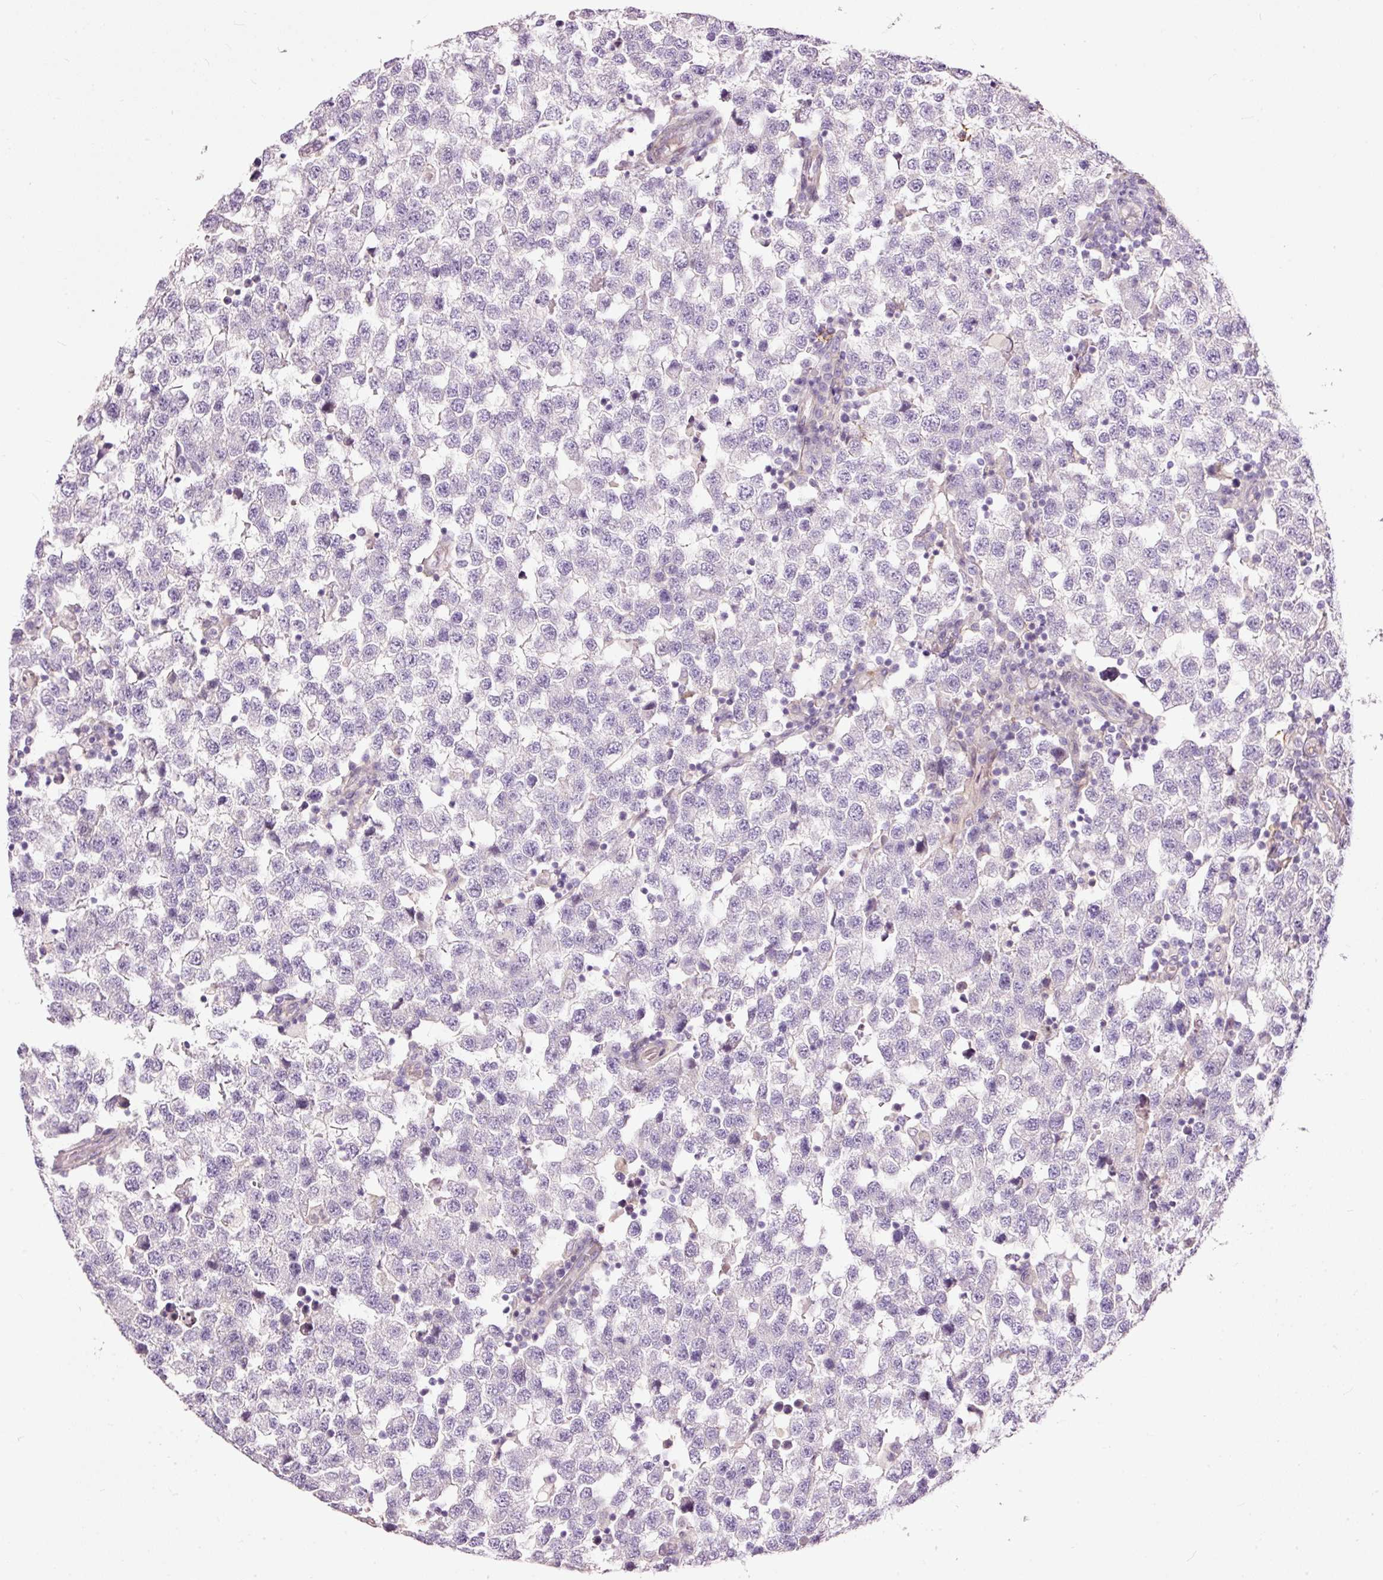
{"staining": {"intensity": "negative", "quantity": "none", "location": "none"}, "tissue": "testis cancer", "cell_type": "Tumor cells", "image_type": "cancer", "snomed": [{"axis": "morphology", "description": "Seminoma, NOS"}, {"axis": "topography", "description": "Testis"}], "caption": "Testis seminoma was stained to show a protein in brown. There is no significant positivity in tumor cells.", "gene": "FCRL4", "patient": {"sex": "male", "age": 34}}